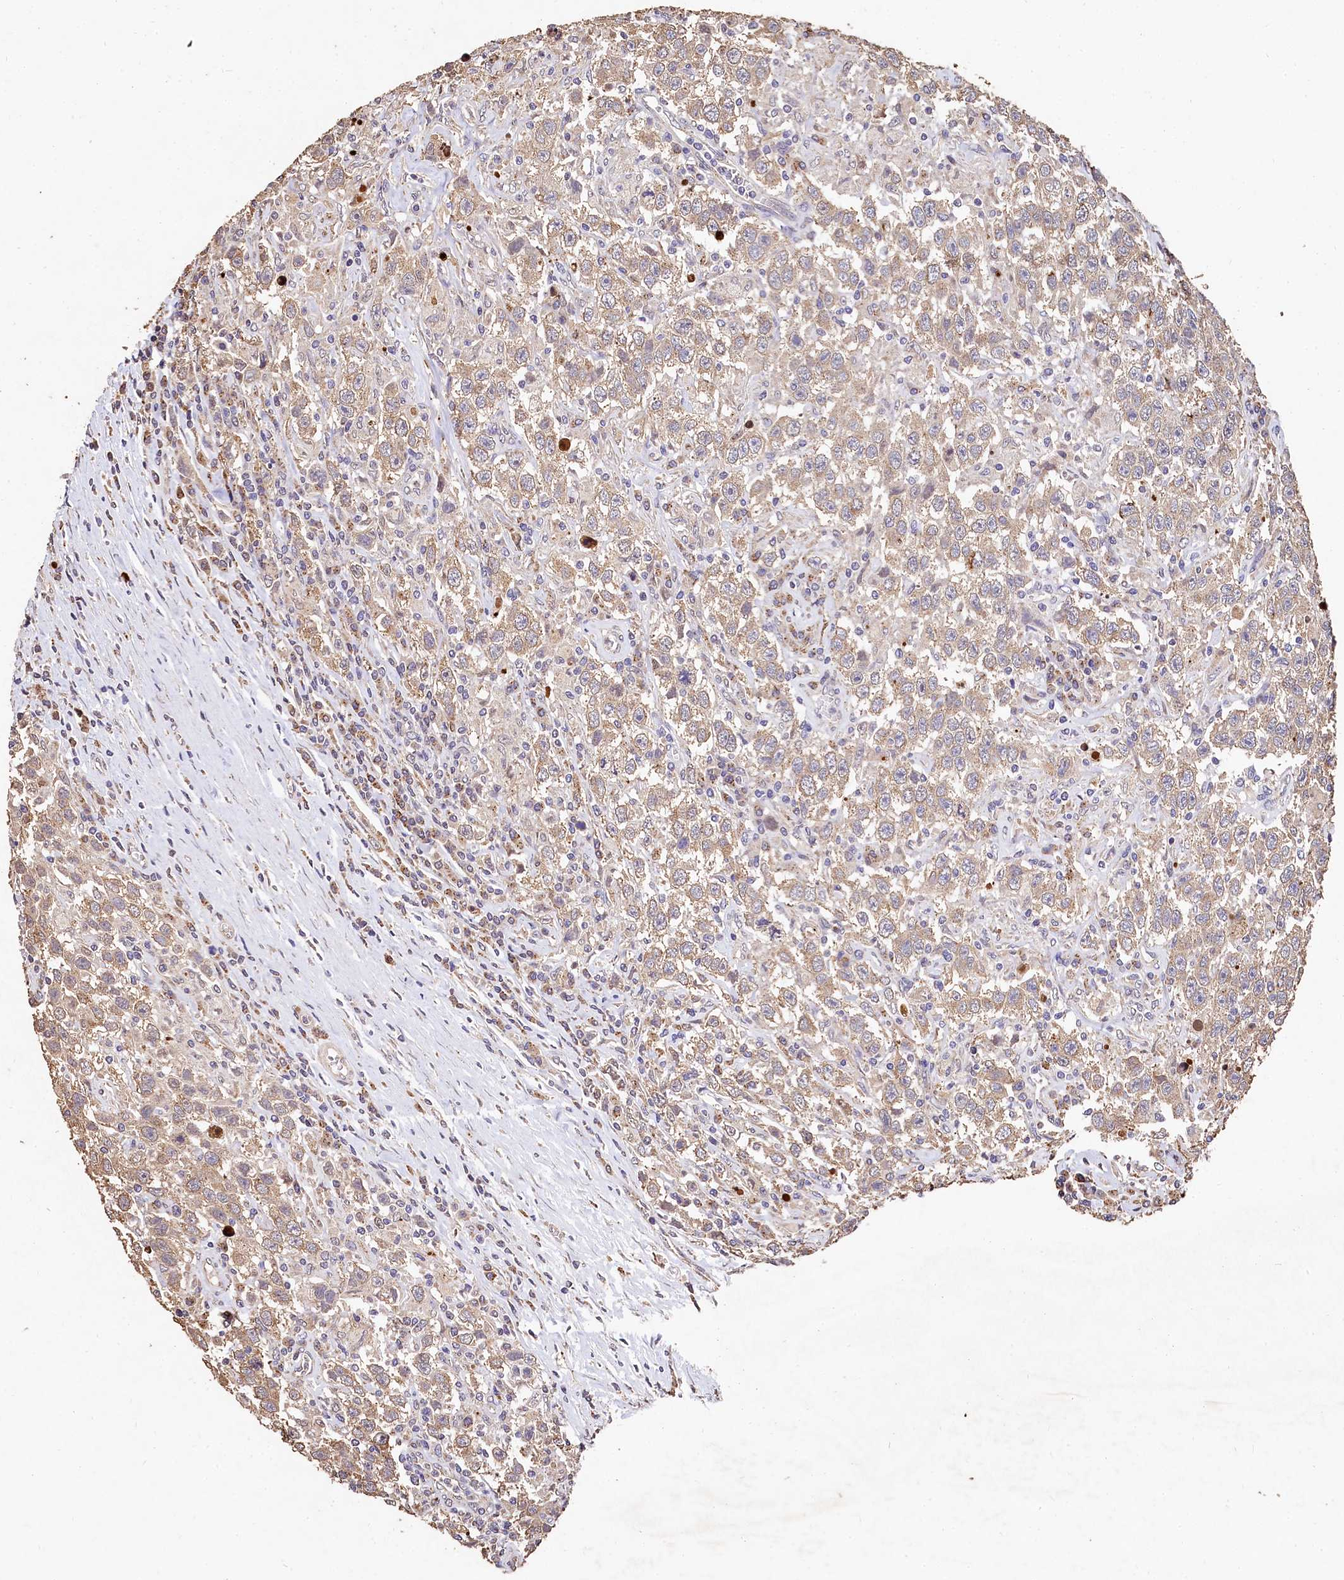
{"staining": {"intensity": "weak", "quantity": ">75%", "location": "cytoplasmic/membranous"}, "tissue": "testis cancer", "cell_type": "Tumor cells", "image_type": "cancer", "snomed": [{"axis": "morphology", "description": "Seminoma, NOS"}, {"axis": "topography", "description": "Testis"}], "caption": "Seminoma (testis) stained with DAB immunohistochemistry (IHC) exhibits low levels of weak cytoplasmic/membranous expression in about >75% of tumor cells. The protein of interest is stained brown, and the nuclei are stained in blue (DAB IHC with brightfield microscopy, high magnification).", "gene": "LSM4", "patient": {"sex": "male", "age": 41}}